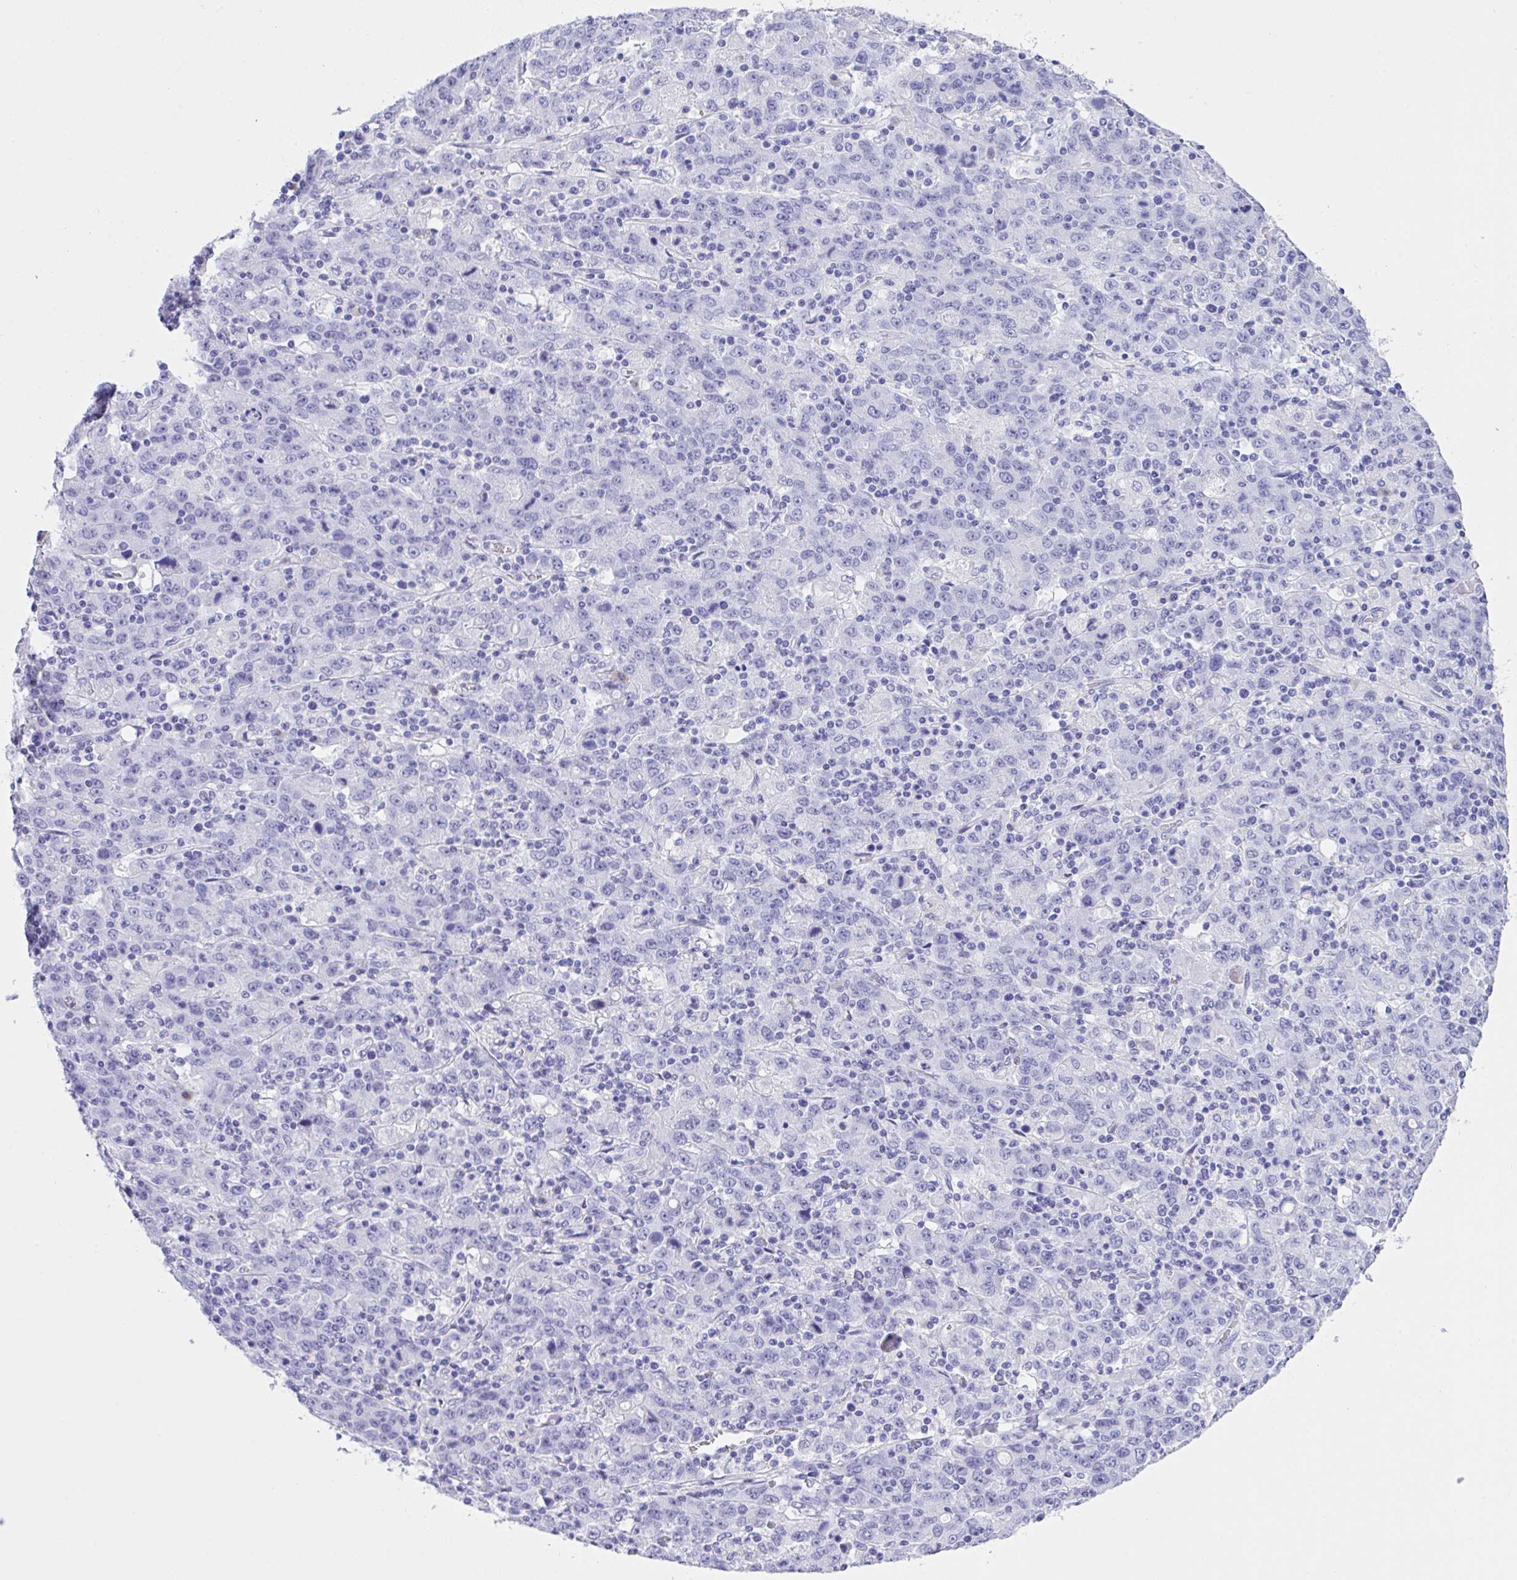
{"staining": {"intensity": "negative", "quantity": "none", "location": "none"}, "tissue": "stomach cancer", "cell_type": "Tumor cells", "image_type": "cancer", "snomed": [{"axis": "morphology", "description": "Adenocarcinoma, NOS"}, {"axis": "topography", "description": "Stomach, upper"}], "caption": "Immunohistochemistry of human stomach adenocarcinoma shows no staining in tumor cells.", "gene": "AKR1D1", "patient": {"sex": "male", "age": 69}}